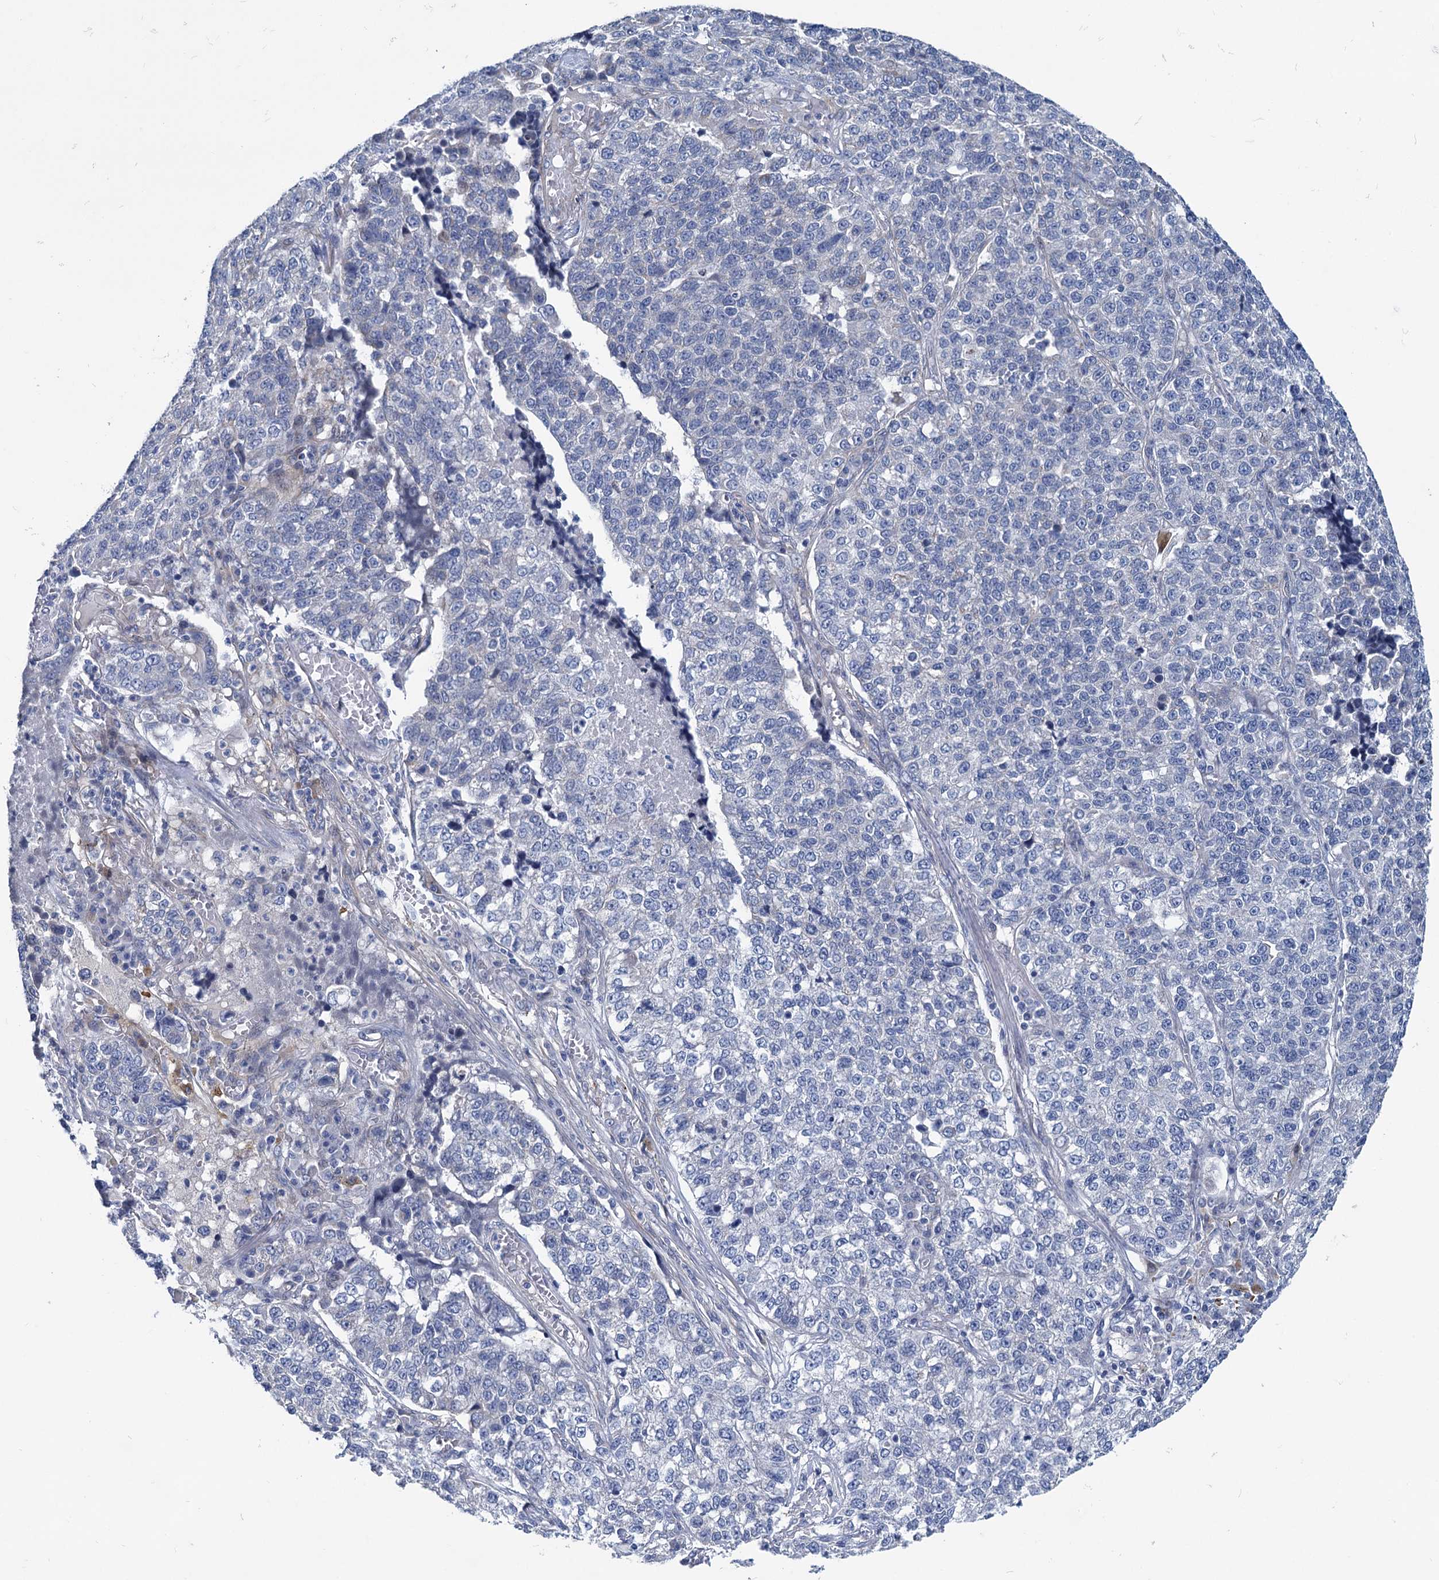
{"staining": {"intensity": "negative", "quantity": "none", "location": "none"}, "tissue": "lung cancer", "cell_type": "Tumor cells", "image_type": "cancer", "snomed": [{"axis": "morphology", "description": "Adenocarcinoma, NOS"}, {"axis": "topography", "description": "Lung"}], "caption": "Adenocarcinoma (lung) was stained to show a protein in brown. There is no significant positivity in tumor cells.", "gene": "CHDH", "patient": {"sex": "male", "age": 49}}